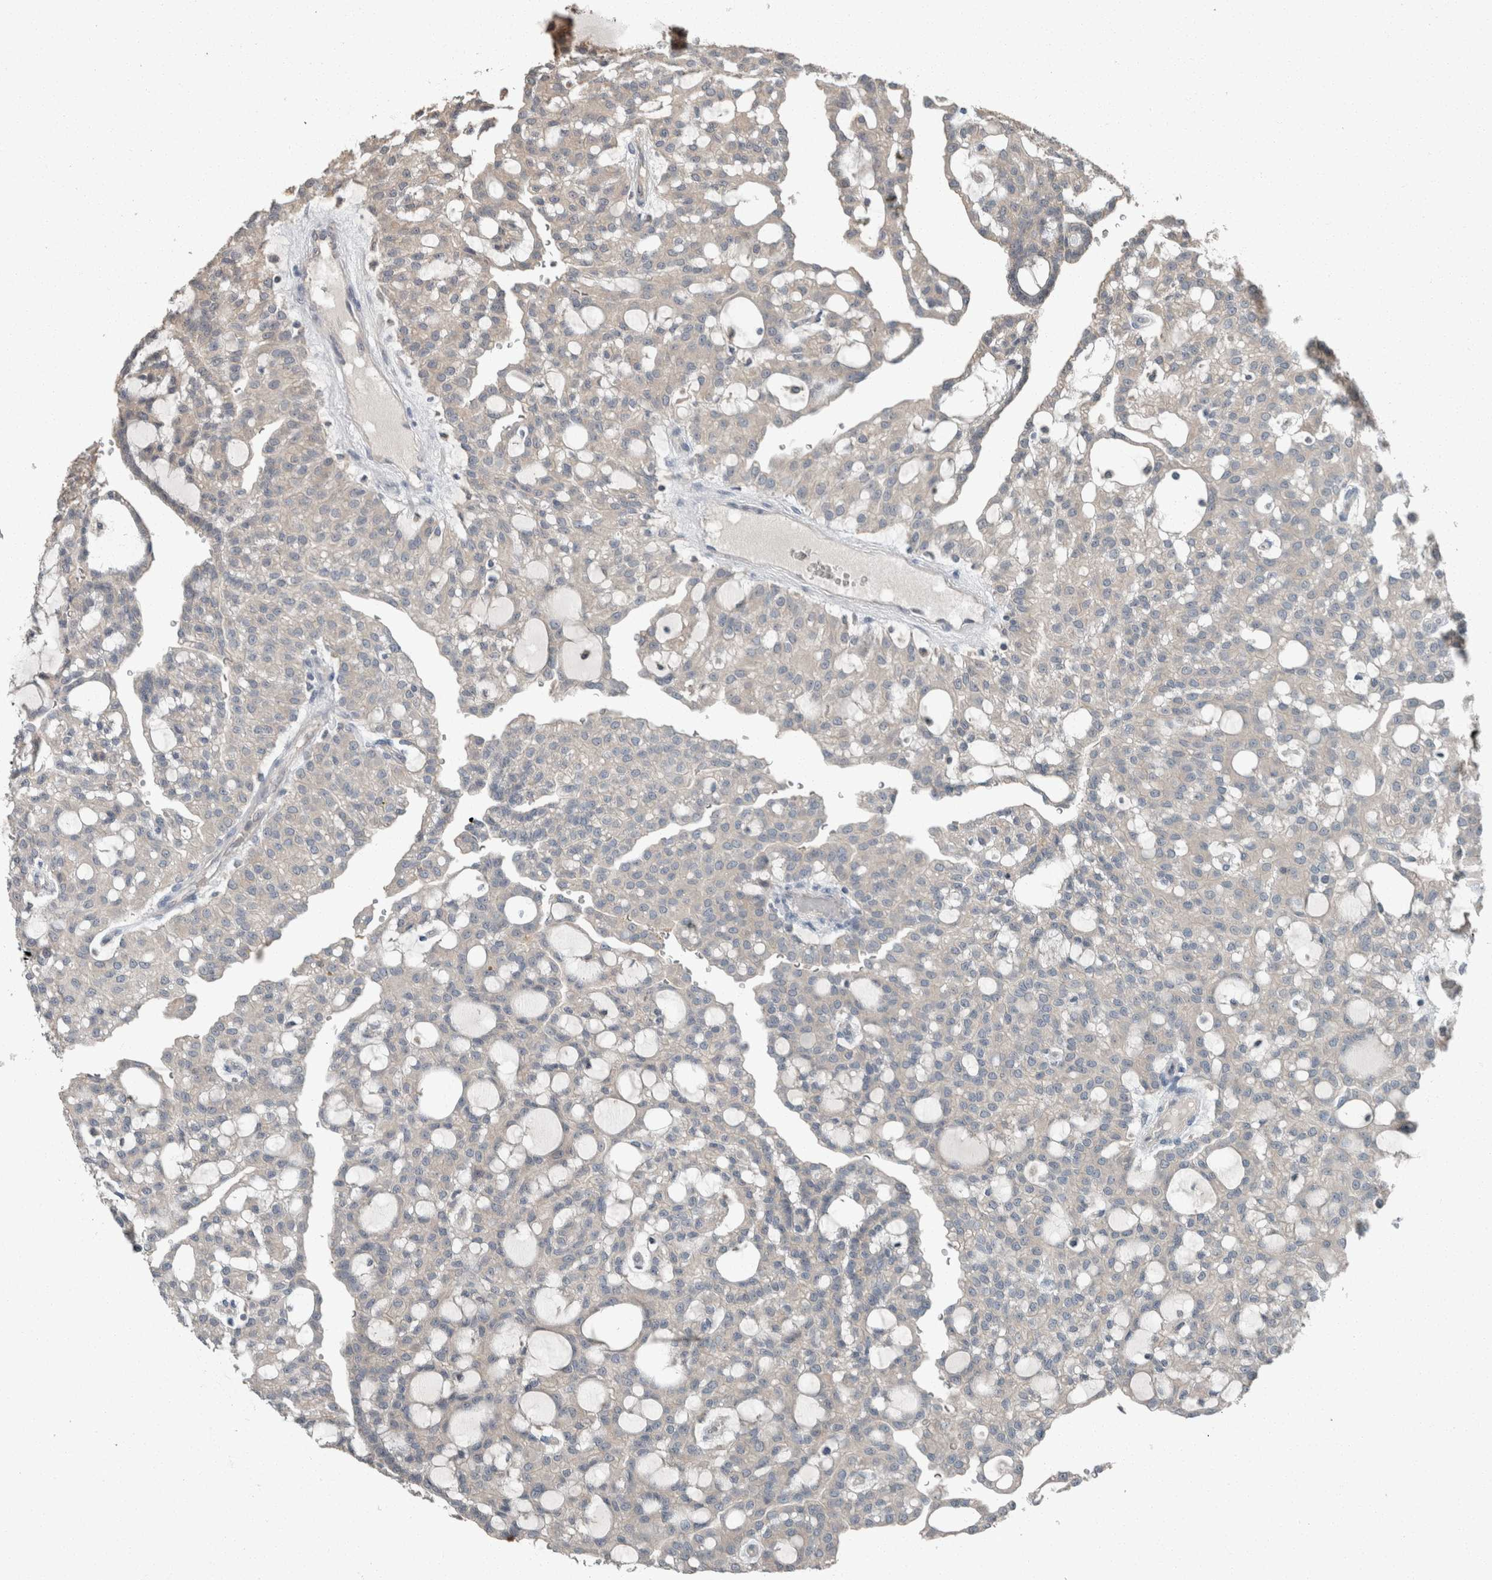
{"staining": {"intensity": "negative", "quantity": "none", "location": "none"}, "tissue": "renal cancer", "cell_type": "Tumor cells", "image_type": "cancer", "snomed": [{"axis": "morphology", "description": "Adenocarcinoma, NOS"}, {"axis": "topography", "description": "Kidney"}], "caption": "High power microscopy image of an immunohistochemistry micrograph of renal cancer, revealing no significant staining in tumor cells.", "gene": "KNTC1", "patient": {"sex": "male", "age": 63}}